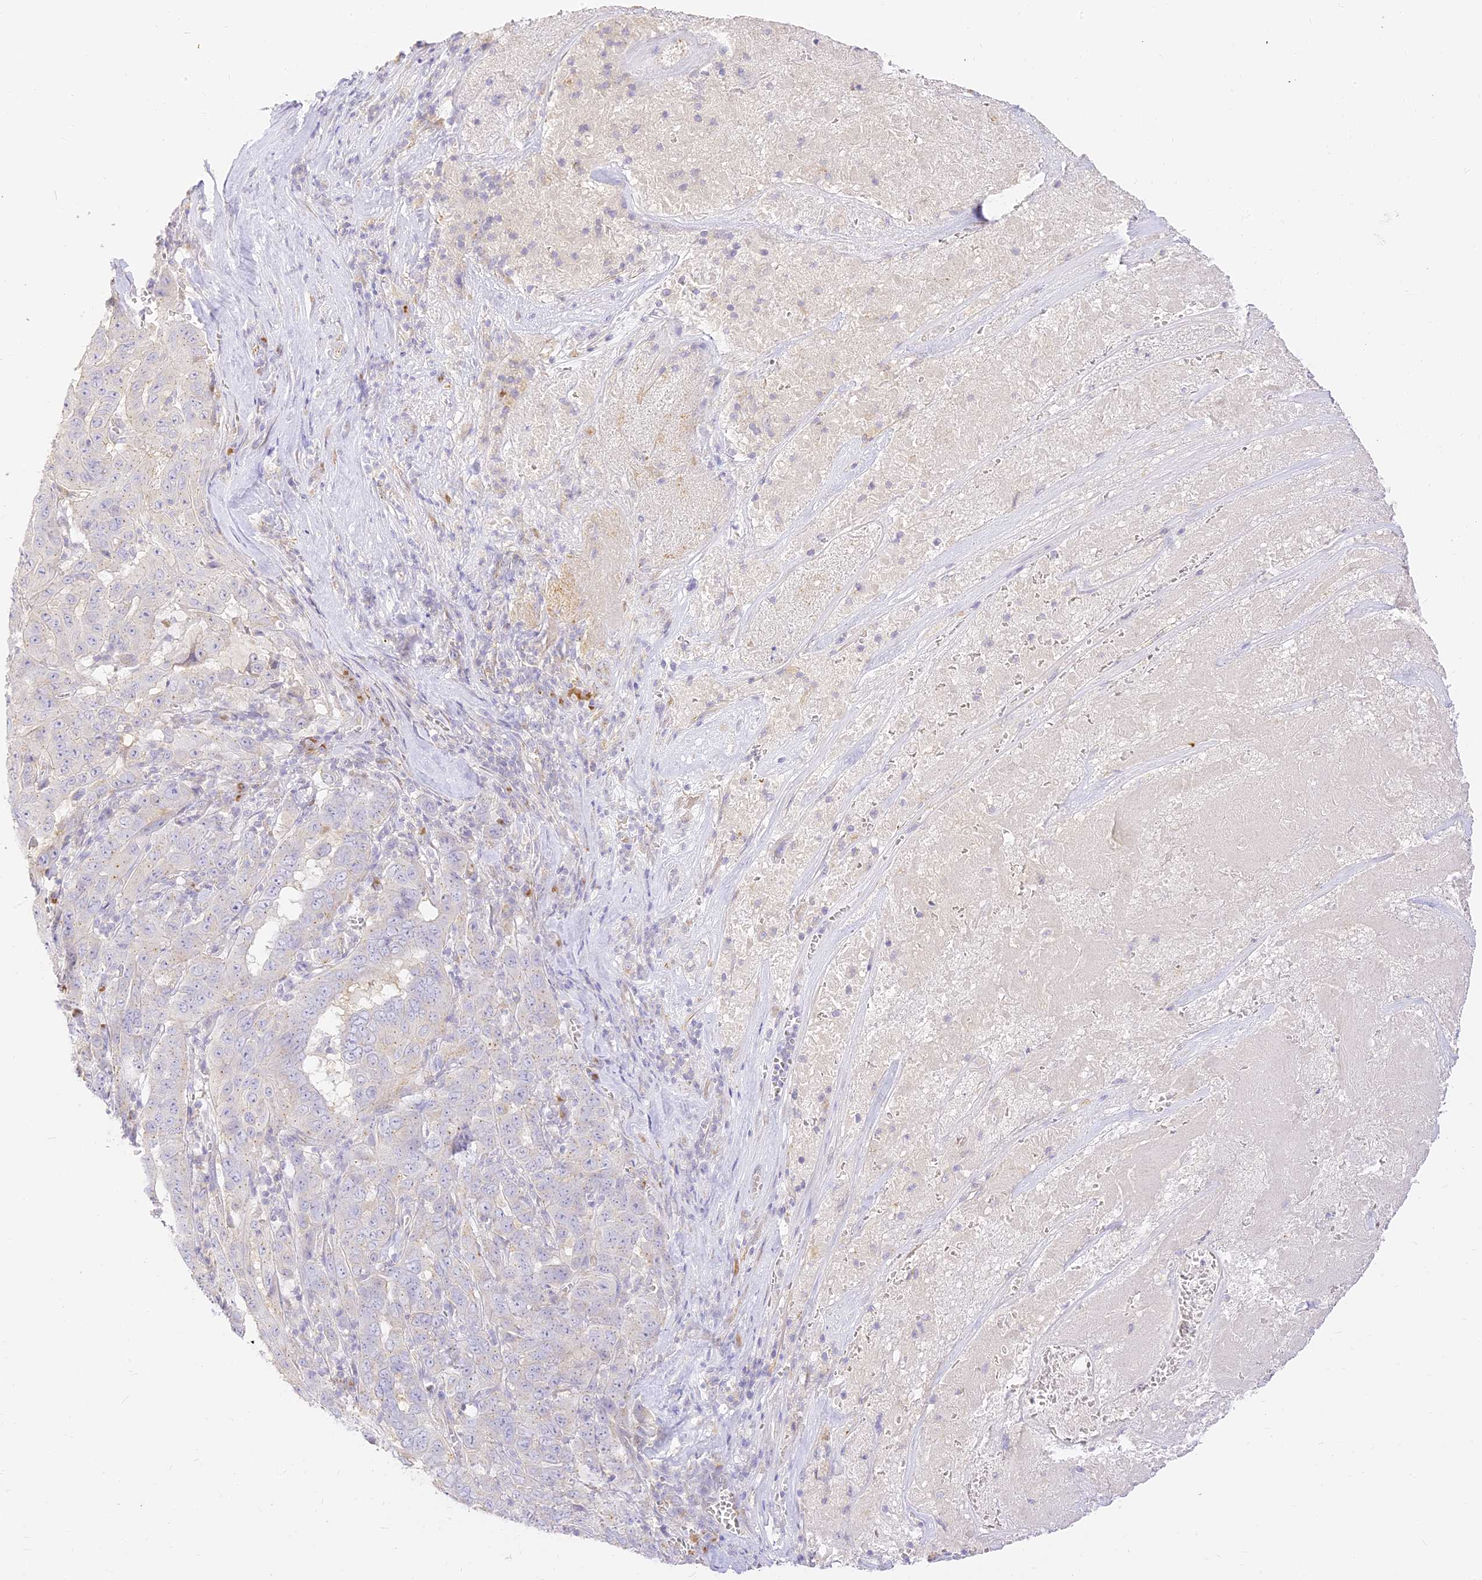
{"staining": {"intensity": "negative", "quantity": "none", "location": "none"}, "tissue": "pancreatic cancer", "cell_type": "Tumor cells", "image_type": "cancer", "snomed": [{"axis": "morphology", "description": "Adenocarcinoma, NOS"}, {"axis": "topography", "description": "Pancreas"}], "caption": "DAB (3,3'-diaminobenzidine) immunohistochemical staining of human adenocarcinoma (pancreatic) demonstrates no significant positivity in tumor cells.", "gene": "SEC13", "patient": {"sex": "male", "age": 63}}